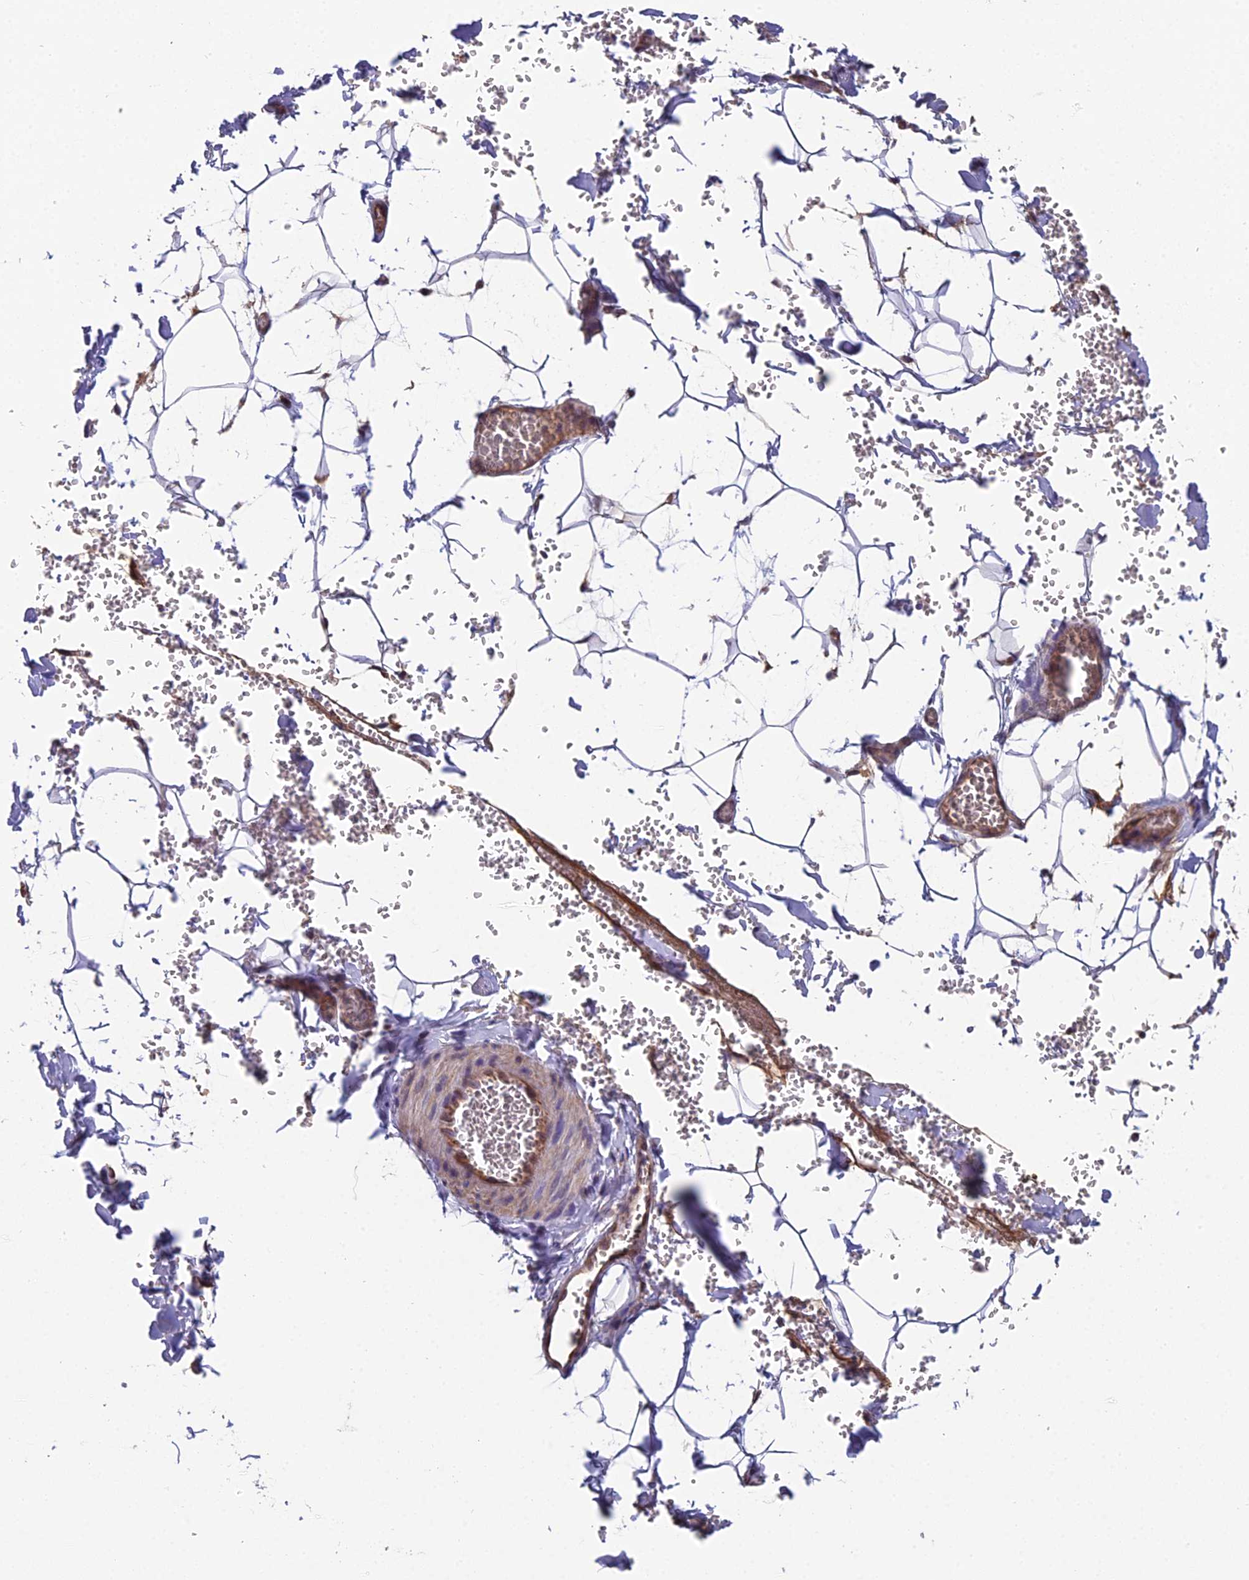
{"staining": {"intensity": "negative", "quantity": "none", "location": "none"}, "tissue": "adipose tissue", "cell_type": "Adipocytes", "image_type": "normal", "snomed": [{"axis": "morphology", "description": "Normal tissue, NOS"}, {"axis": "topography", "description": "Gallbladder"}, {"axis": "topography", "description": "Peripheral nerve tissue"}], "caption": "Human adipose tissue stained for a protein using immunohistochemistry (IHC) exhibits no positivity in adipocytes.", "gene": "XKR9", "patient": {"sex": "male", "age": 38}}